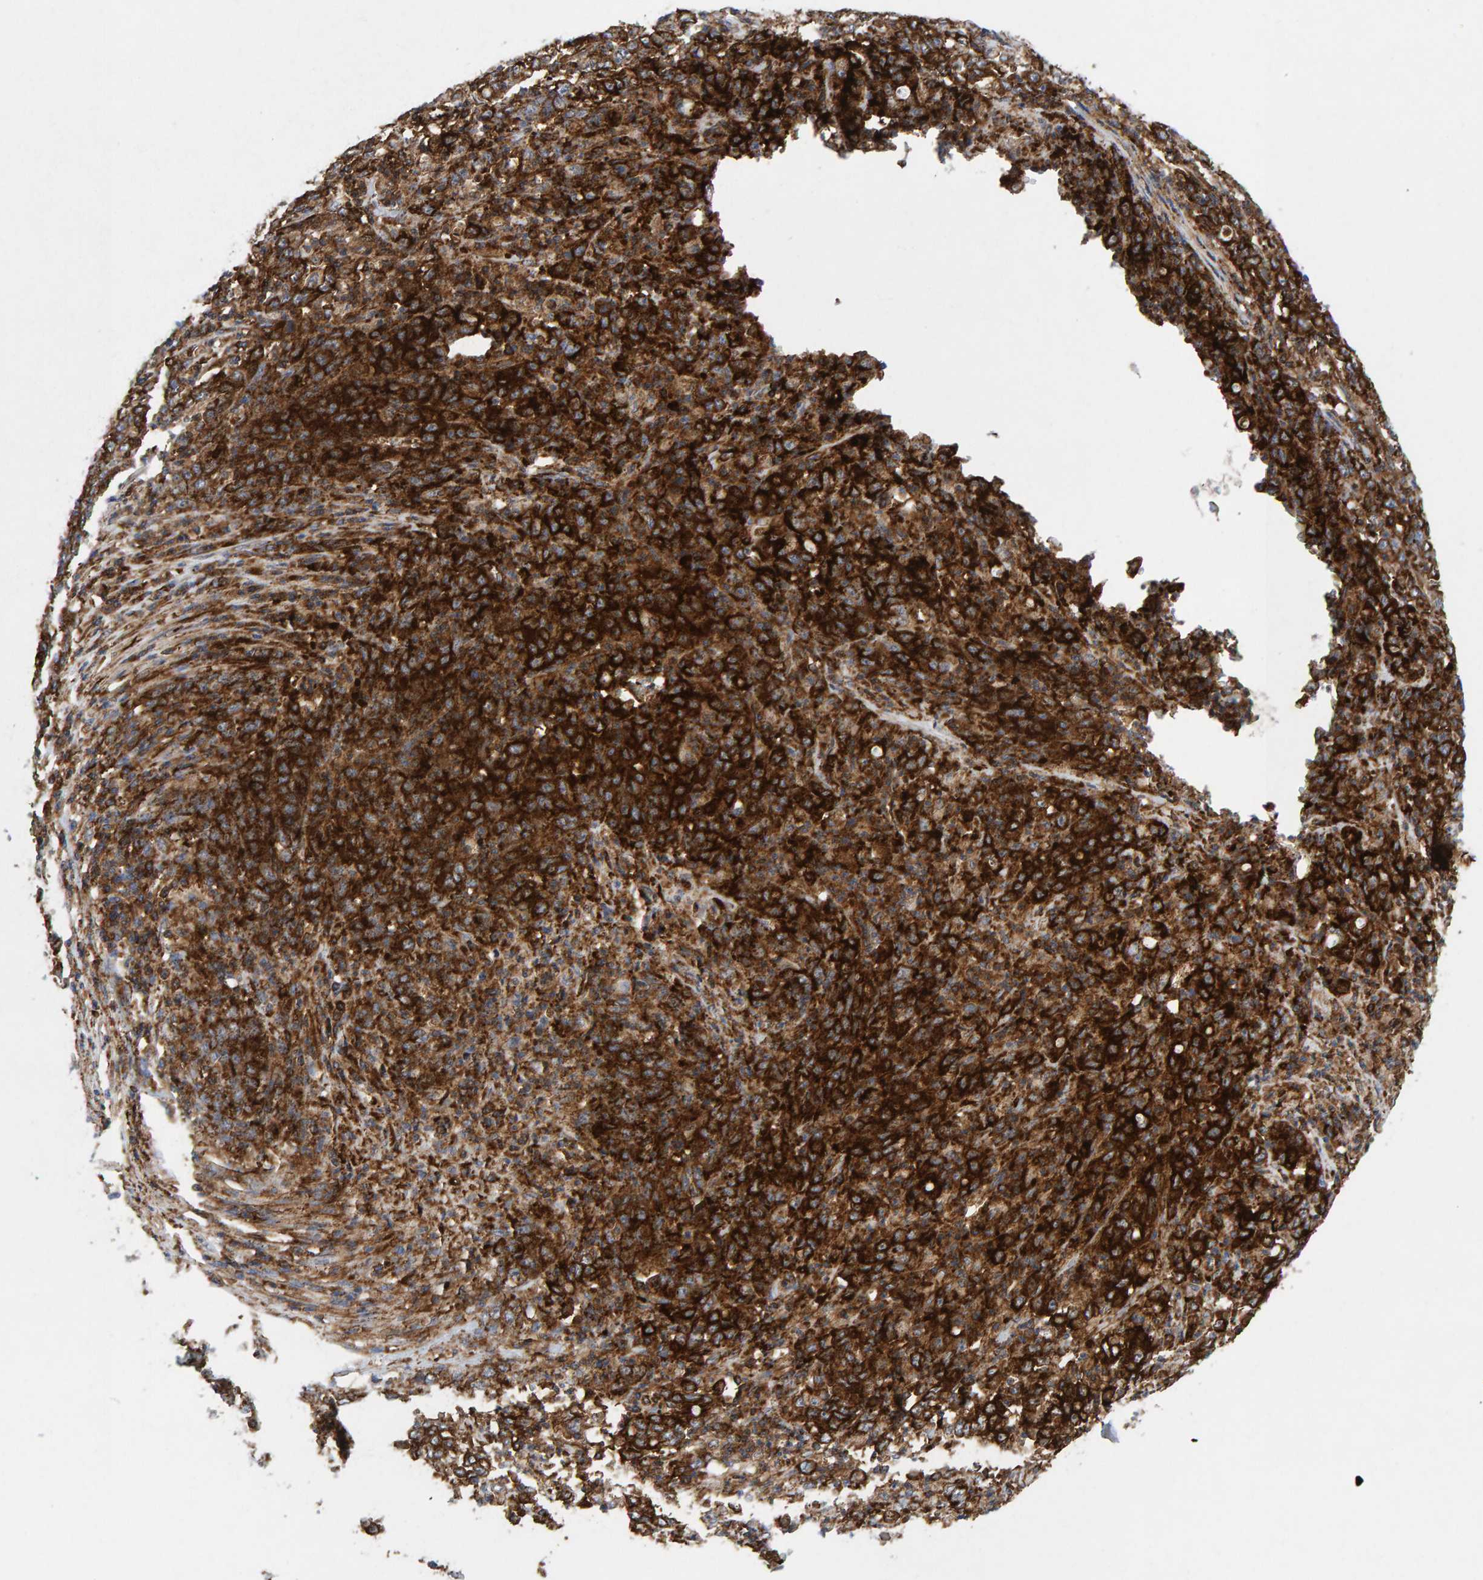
{"staining": {"intensity": "strong", "quantity": ">75%", "location": "cytoplasmic/membranous"}, "tissue": "stomach cancer", "cell_type": "Tumor cells", "image_type": "cancer", "snomed": [{"axis": "morphology", "description": "Adenocarcinoma, NOS"}, {"axis": "topography", "description": "Stomach, lower"}], "caption": "Immunohistochemical staining of stomach cancer reveals high levels of strong cytoplasmic/membranous expression in approximately >75% of tumor cells. (Brightfield microscopy of DAB IHC at high magnification).", "gene": "MVP", "patient": {"sex": "female", "age": 71}}